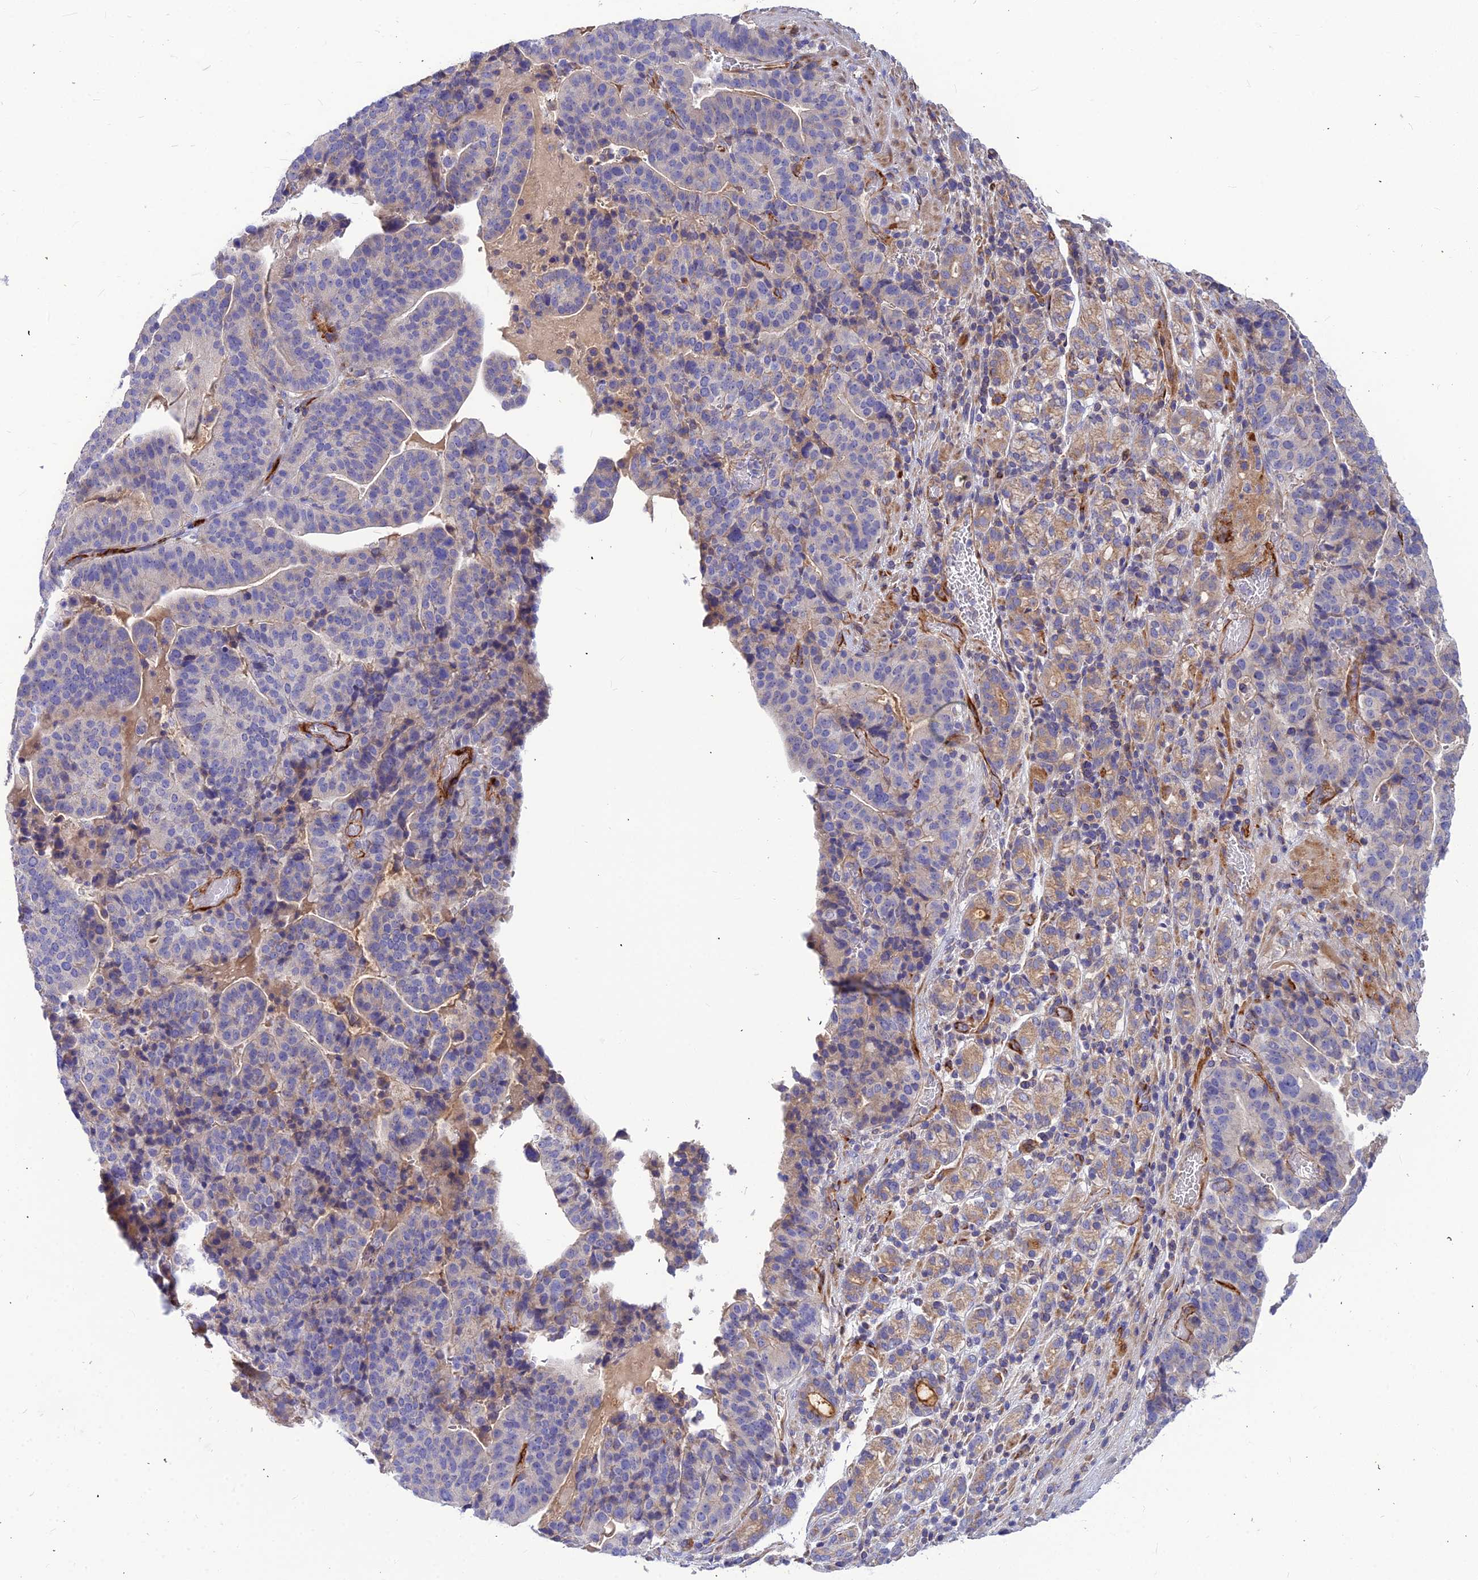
{"staining": {"intensity": "negative", "quantity": "none", "location": "none"}, "tissue": "stomach cancer", "cell_type": "Tumor cells", "image_type": "cancer", "snomed": [{"axis": "morphology", "description": "Adenocarcinoma, NOS"}, {"axis": "topography", "description": "Stomach"}], "caption": "Human stomach cancer (adenocarcinoma) stained for a protein using IHC reveals no positivity in tumor cells.", "gene": "ASPHD1", "patient": {"sex": "male", "age": 48}}